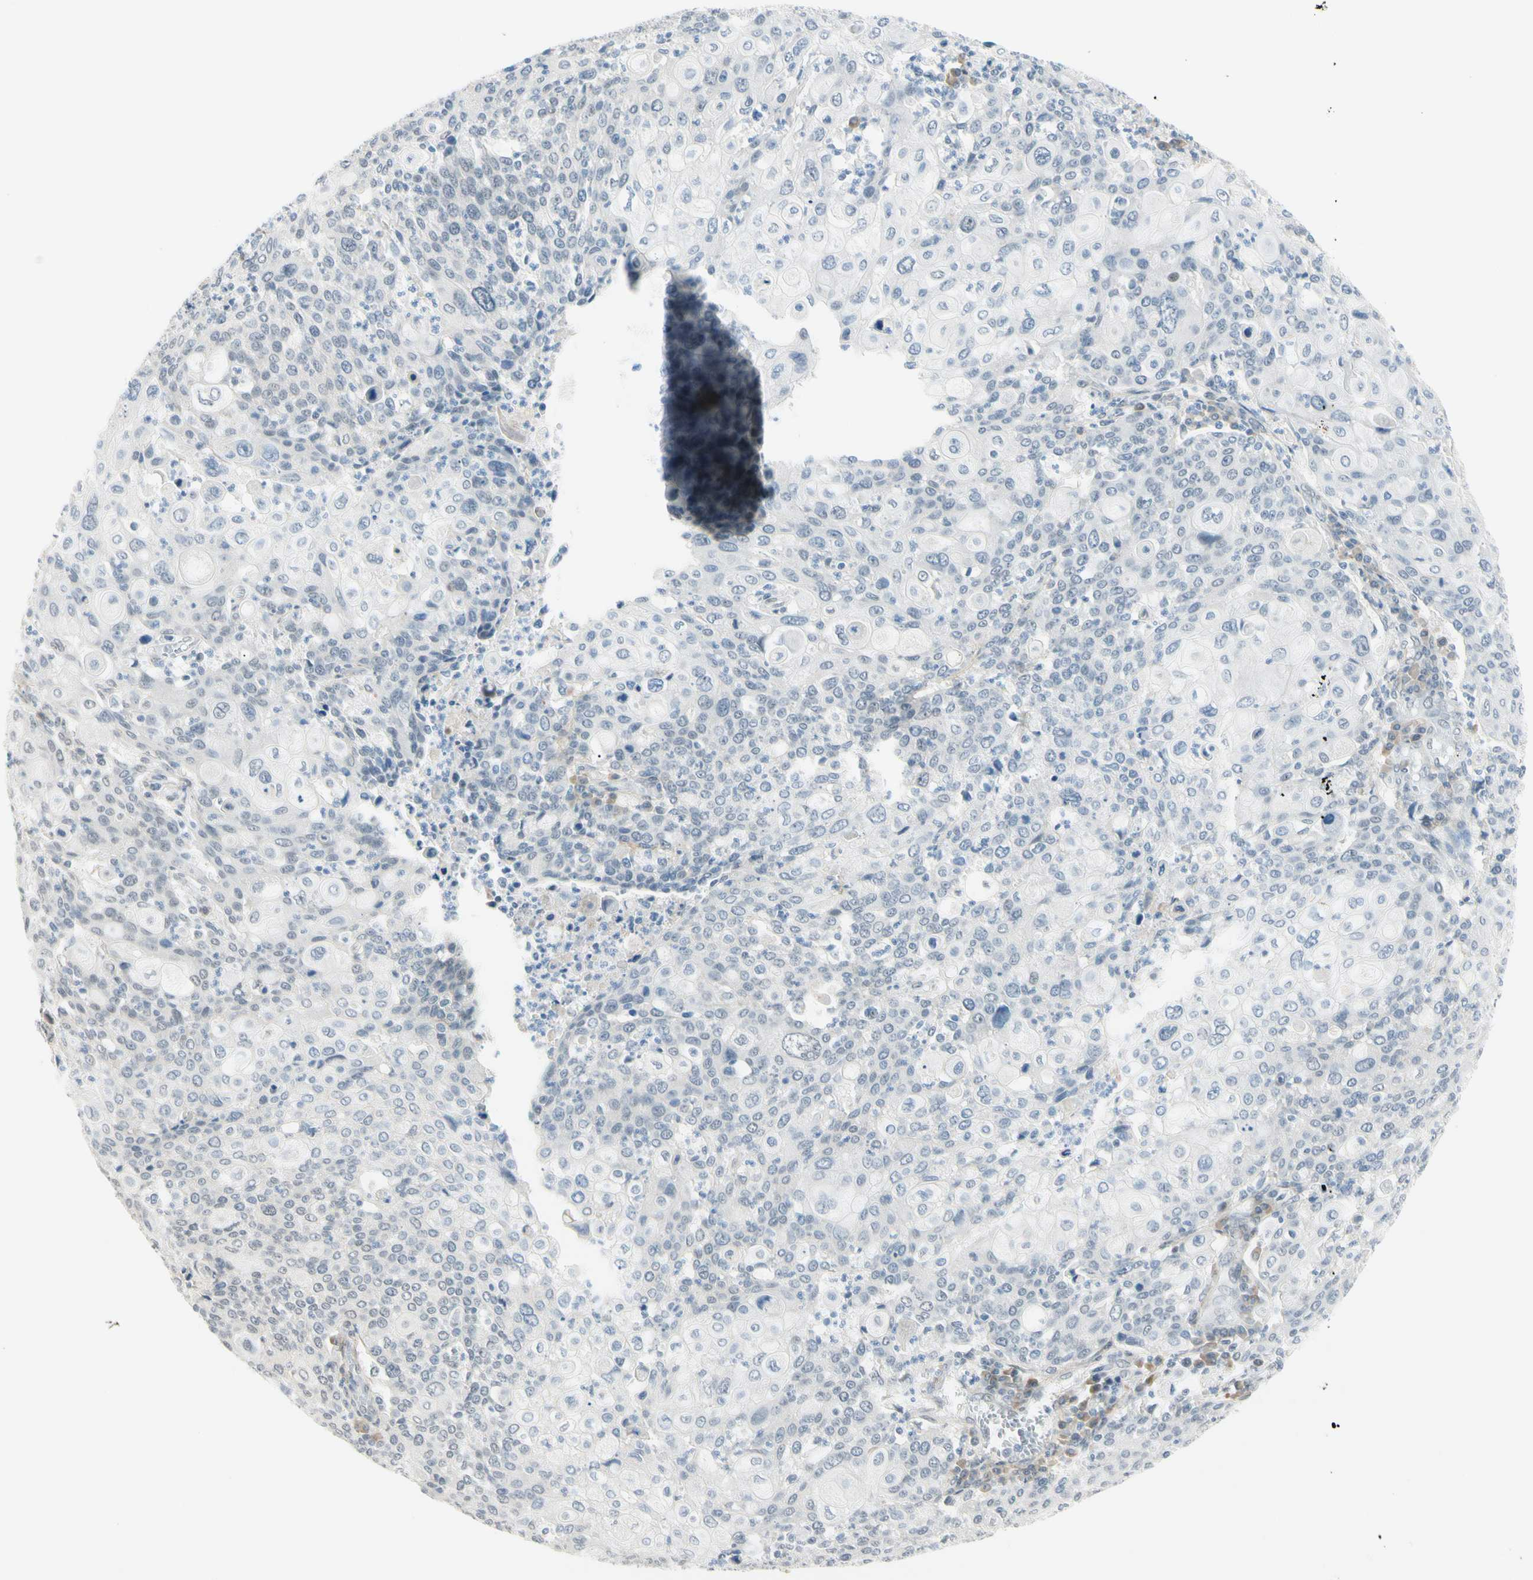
{"staining": {"intensity": "negative", "quantity": "none", "location": "none"}, "tissue": "cervical cancer", "cell_type": "Tumor cells", "image_type": "cancer", "snomed": [{"axis": "morphology", "description": "Squamous cell carcinoma, NOS"}, {"axis": "topography", "description": "Cervix"}], "caption": "Photomicrograph shows no significant protein positivity in tumor cells of cervical squamous cell carcinoma.", "gene": "ASPN", "patient": {"sex": "female", "age": 40}}